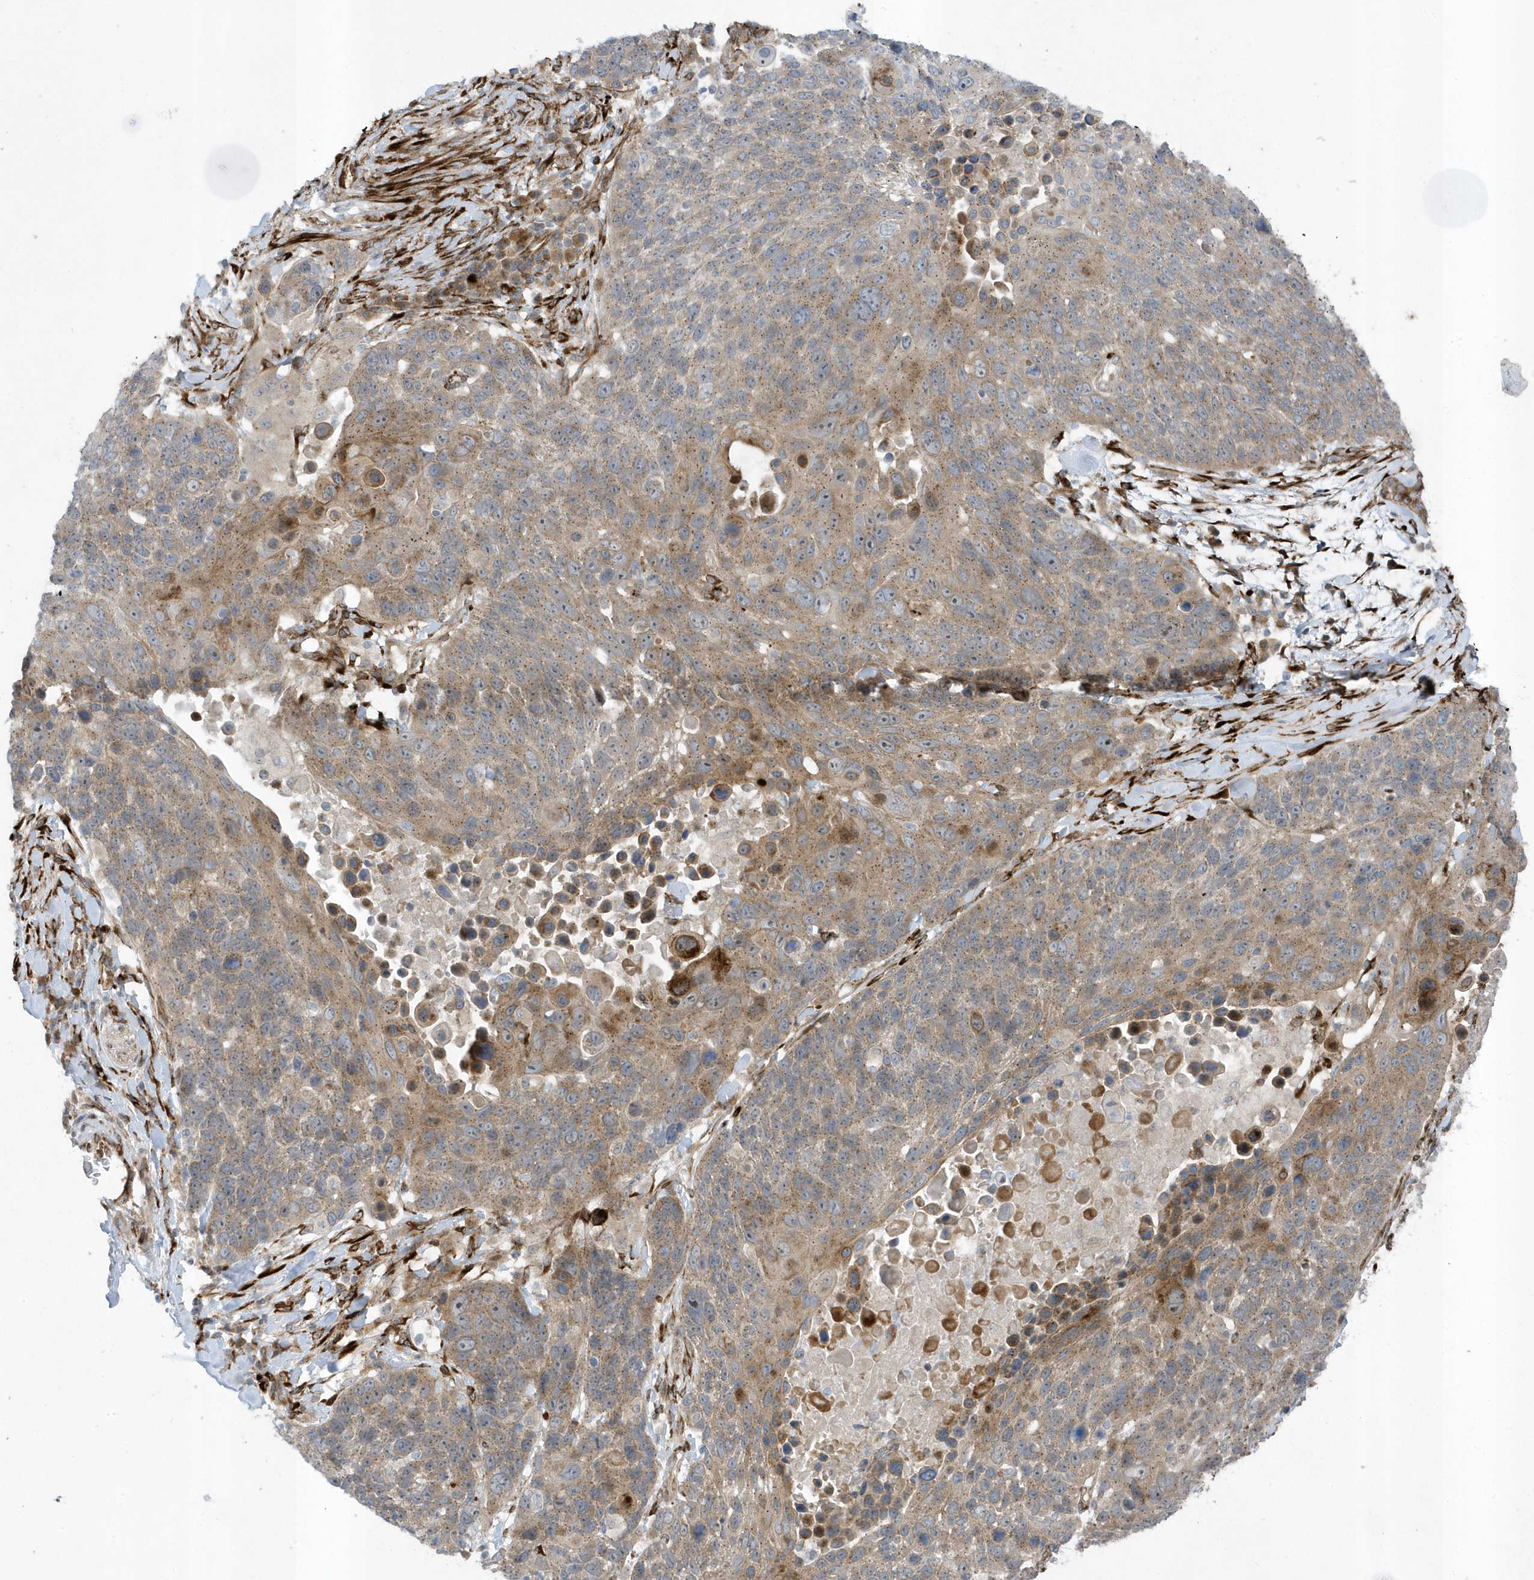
{"staining": {"intensity": "moderate", "quantity": "<25%", "location": "cytoplasmic/membranous"}, "tissue": "lung cancer", "cell_type": "Tumor cells", "image_type": "cancer", "snomed": [{"axis": "morphology", "description": "Squamous cell carcinoma, NOS"}, {"axis": "topography", "description": "Lung"}], "caption": "The histopathology image shows a brown stain indicating the presence of a protein in the cytoplasmic/membranous of tumor cells in lung cancer (squamous cell carcinoma).", "gene": "FAM98A", "patient": {"sex": "male", "age": 66}}